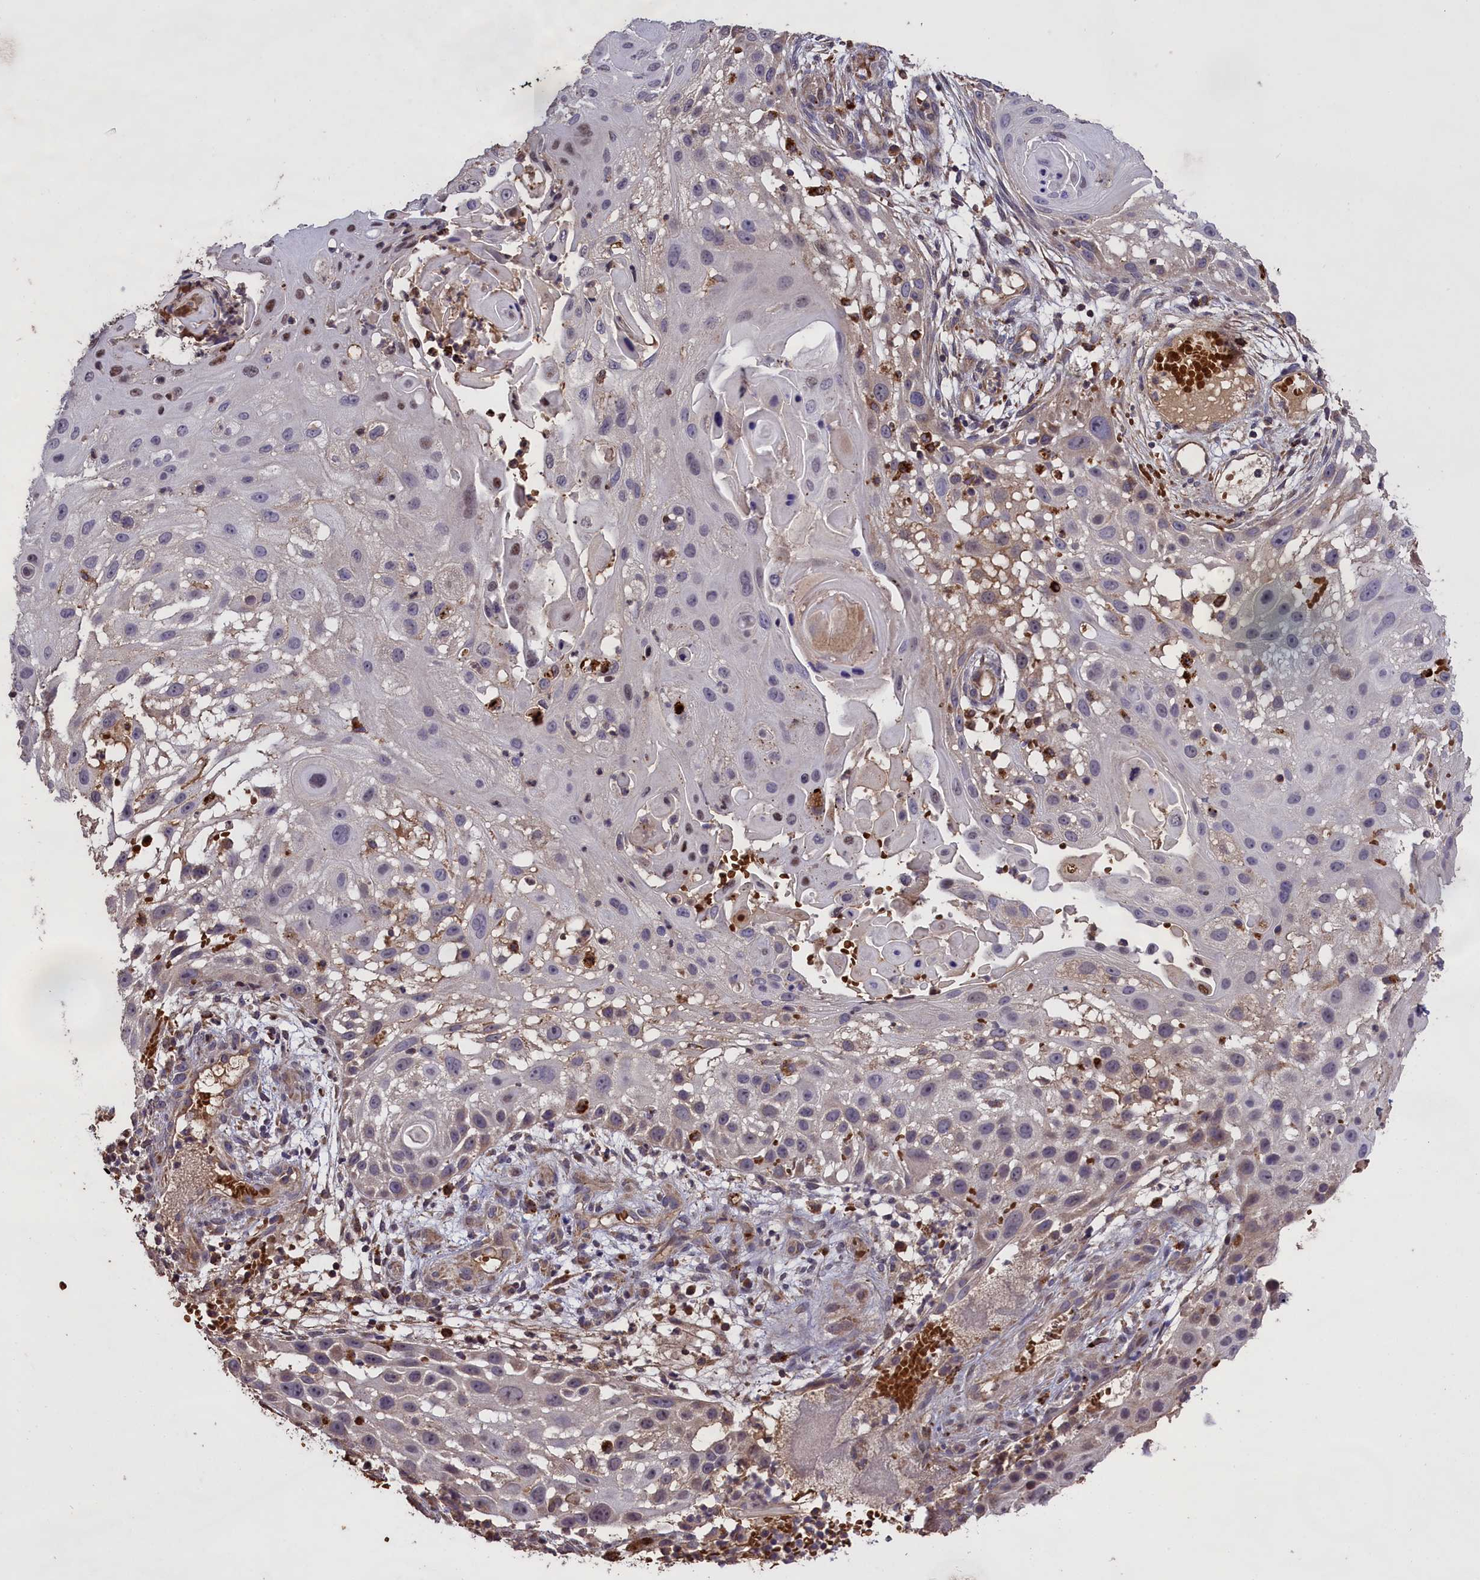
{"staining": {"intensity": "negative", "quantity": "none", "location": "none"}, "tissue": "skin cancer", "cell_type": "Tumor cells", "image_type": "cancer", "snomed": [{"axis": "morphology", "description": "Squamous cell carcinoma, NOS"}, {"axis": "topography", "description": "Skin"}], "caption": "Squamous cell carcinoma (skin) was stained to show a protein in brown. There is no significant expression in tumor cells.", "gene": "CLRN2", "patient": {"sex": "female", "age": 44}}